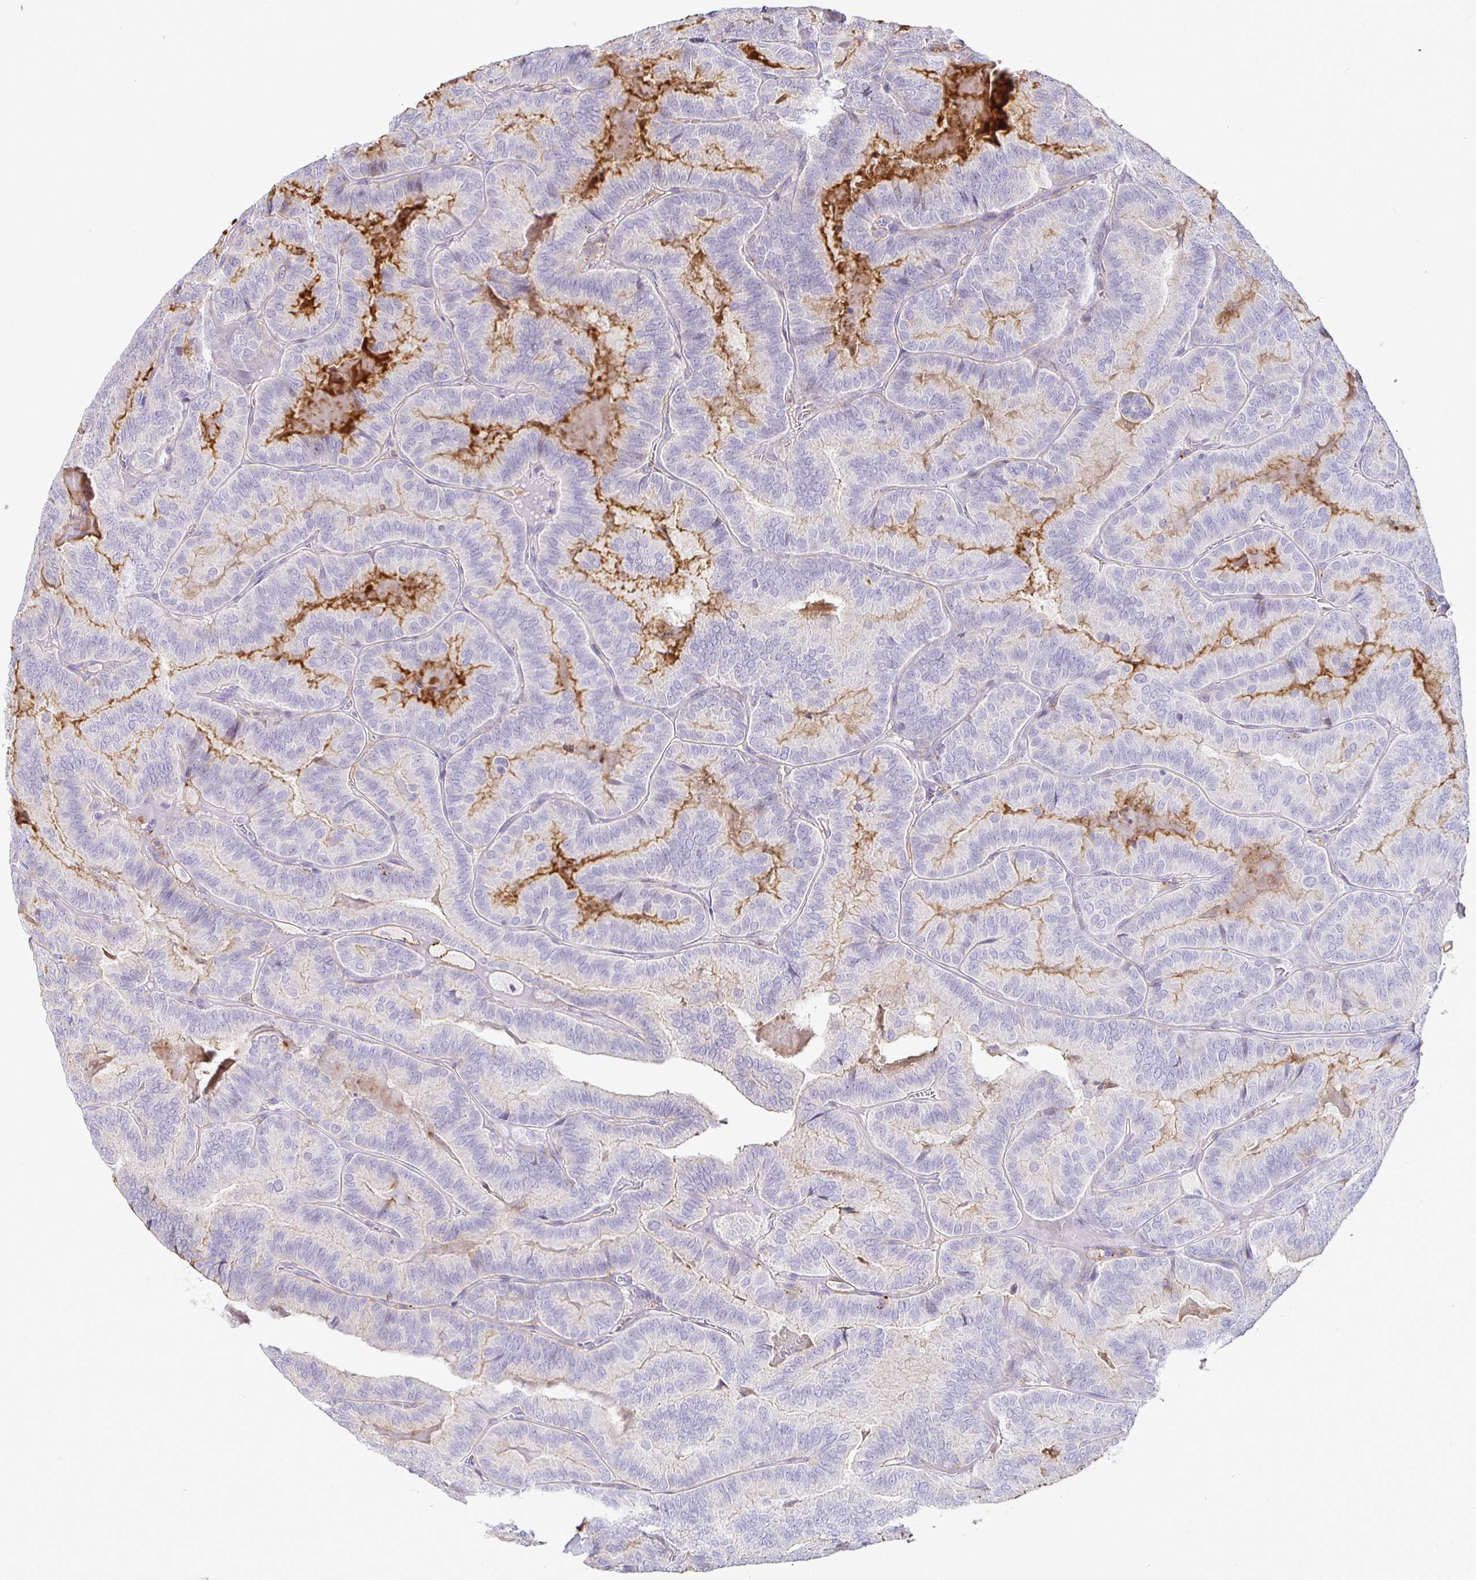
{"staining": {"intensity": "negative", "quantity": "none", "location": "none"}, "tissue": "thyroid cancer", "cell_type": "Tumor cells", "image_type": "cancer", "snomed": [{"axis": "morphology", "description": "Papillary adenocarcinoma, NOS"}, {"axis": "topography", "description": "Thyroid gland"}], "caption": "High magnification brightfield microscopy of thyroid cancer stained with DAB (brown) and counterstained with hematoxylin (blue): tumor cells show no significant staining.", "gene": "SIRPA", "patient": {"sex": "female", "age": 75}}